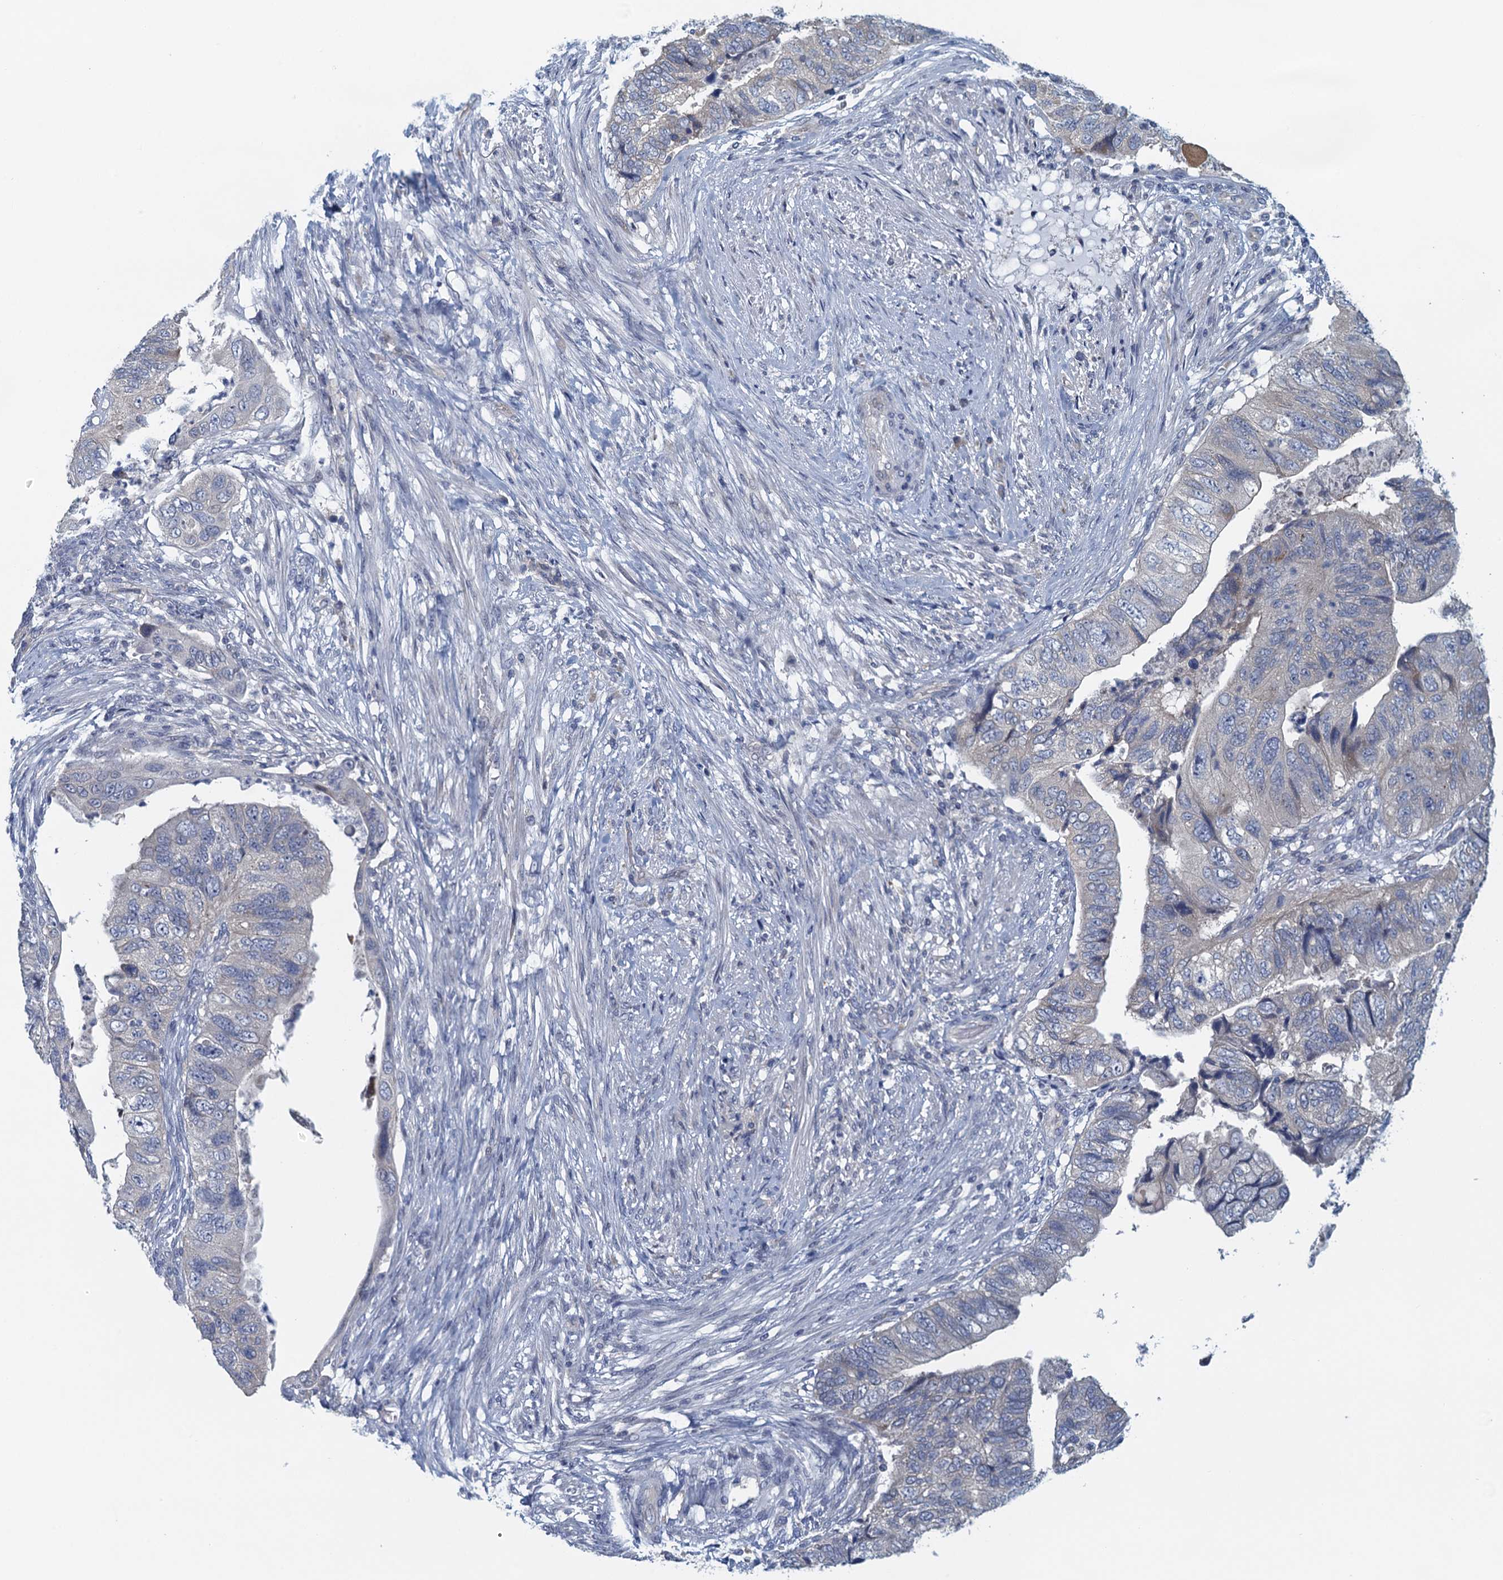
{"staining": {"intensity": "negative", "quantity": "none", "location": "none"}, "tissue": "colorectal cancer", "cell_type": "Tumor cells", "image_type": "cancer", "snomed": [{"axis": "morphology", "description": "Adenocarcinoma, NOS"}, {"axis": "topography", "description": "Rectum"}], "caption": "Colorectal adenocarcinoma was stained to show a protein in brown. There is no significant positivity in tumor cells. (Stains: DAB IHC with hematoxylin counter stain, Microscopy: brightfield microscopy at high magnification).", "gene": "NCKAP1L", "patient": {"sex": "male", "age": 63}}